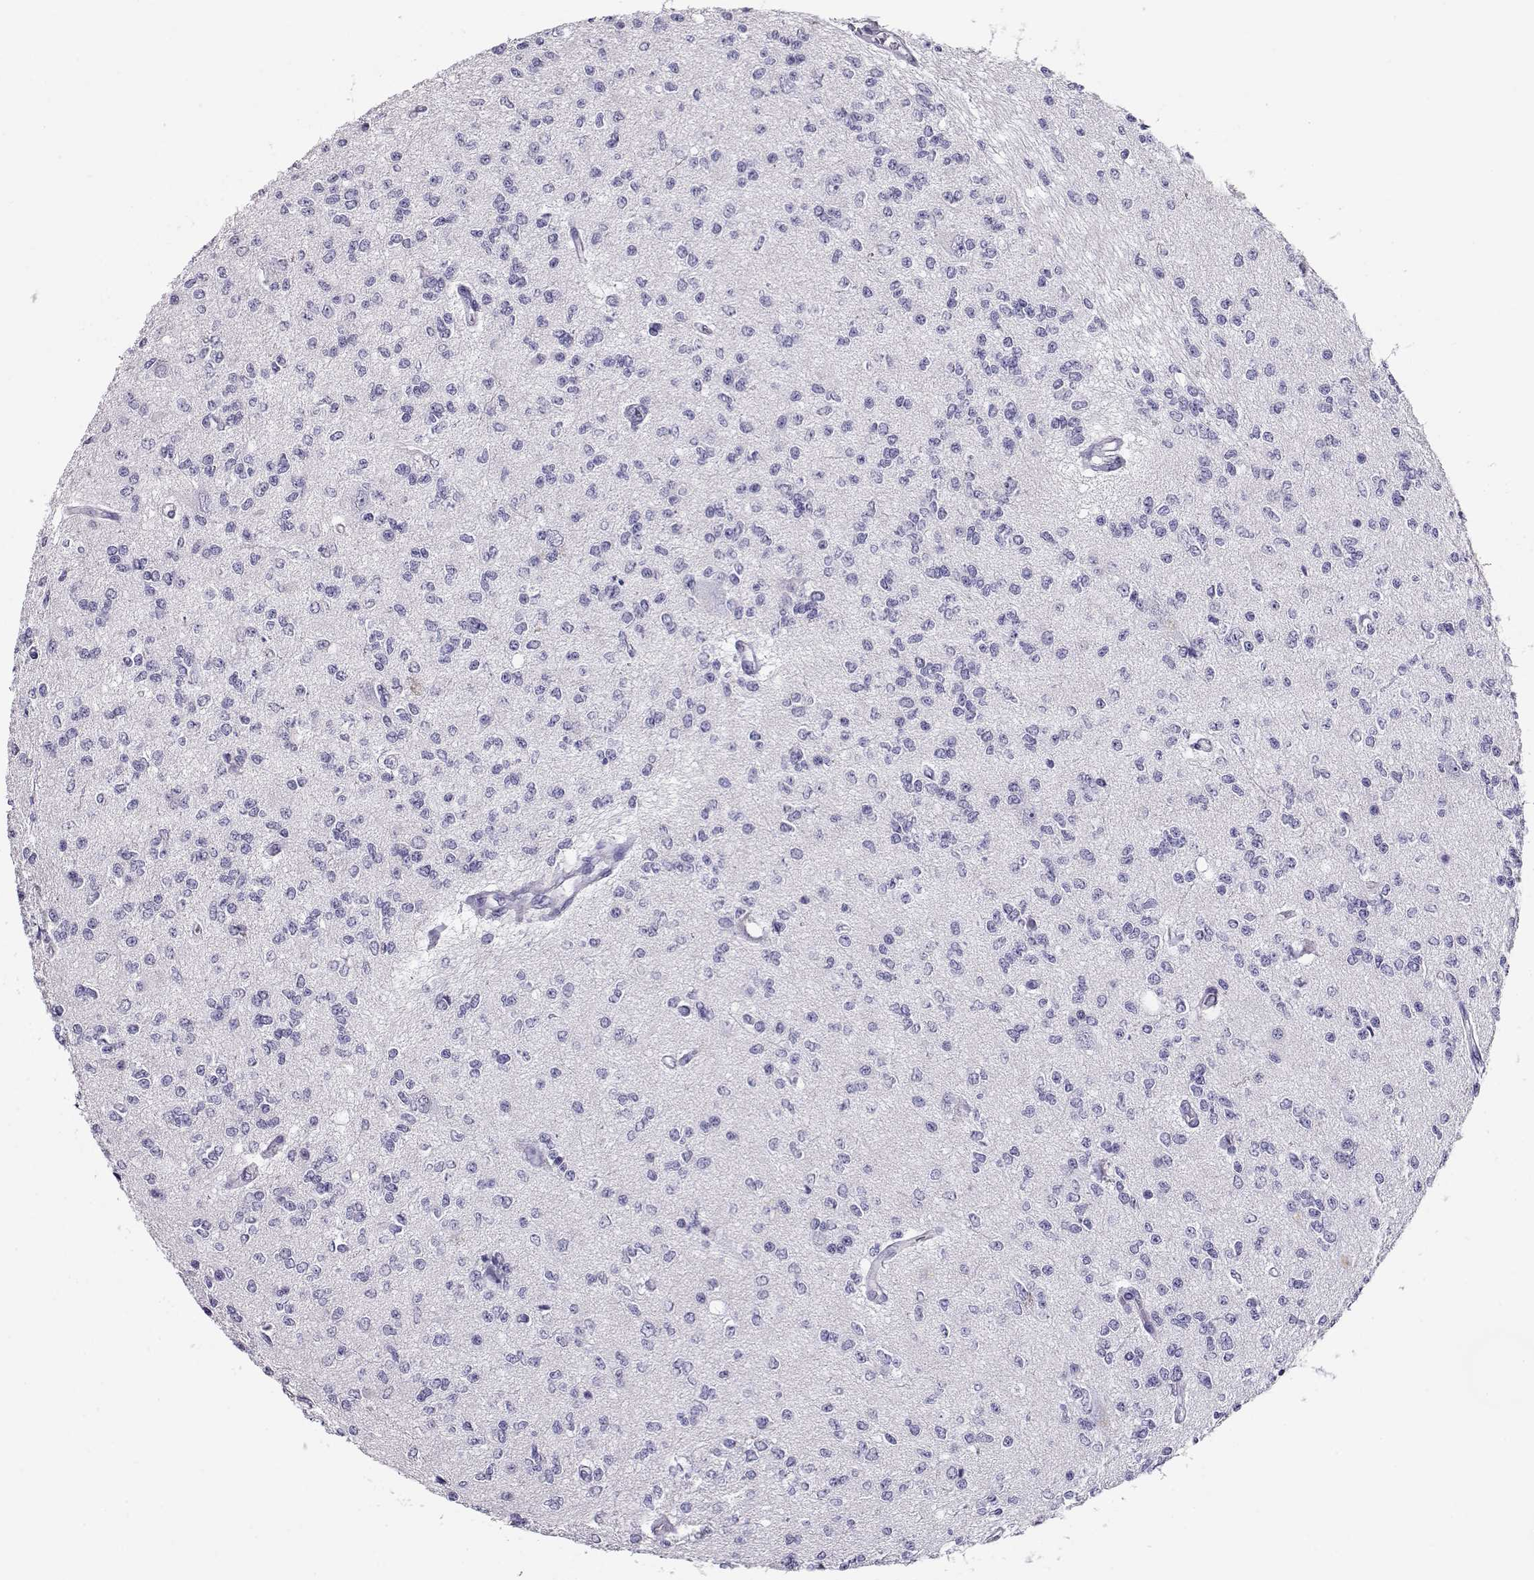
{"staining": {"intensity": "negative", "quantity": "none", "location": "none"}, "tissue": "glioma", "cell_type": "Tumor cells", "image_type": "cancer", "snomed": [{"axis": "morphology", "description": "Glioma, malignant, Low grade"}, {"axis": "topography", "description": "Brain"}], "caption": "Malignant glioma (low-grade) stained for a protein using IHC exhibits no positivity tumor cells.", "gene": "CRX", "patient": {"sex": "male", "age": 67}}